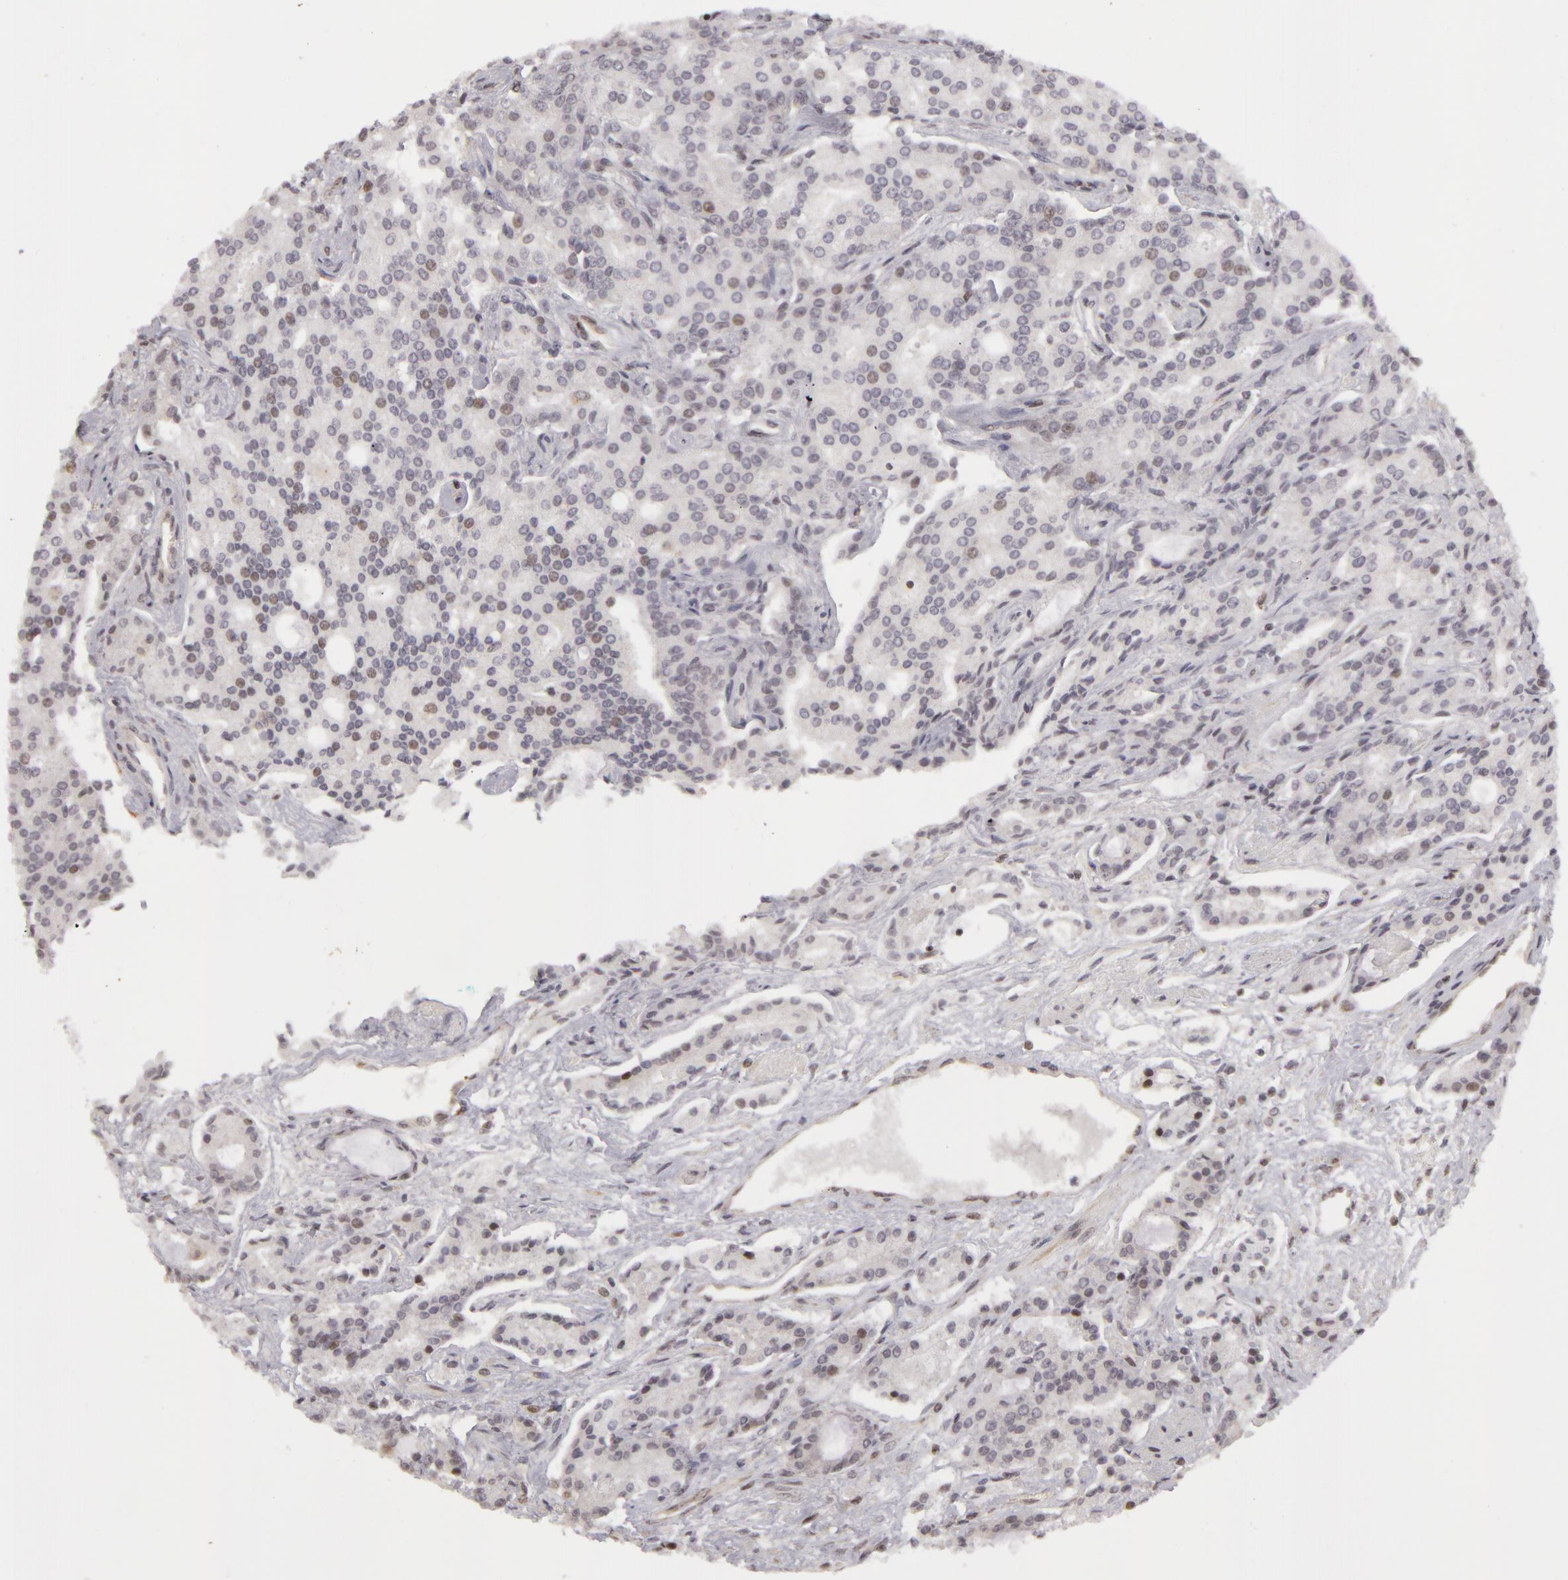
{"staining": {"intensity": "weak", "quantity": "<25%", "location": "nuclear"}, "tissue": "prostate cancer", "cell_type": "Tumor cells", "image_type": "cancer", "snomed": [{"axis": "morphology", "description": "Adenocarcinoma, Medium grade"}, {"axis": "topography", "description": "Prostate"}], "caption": "Image shows no protein staining in tumor cells of prostate cancer (medium-grade adenocarcinoma) tissue.", "gene": "ZNF133", "patient": {"sex": "male", "age": 72}}